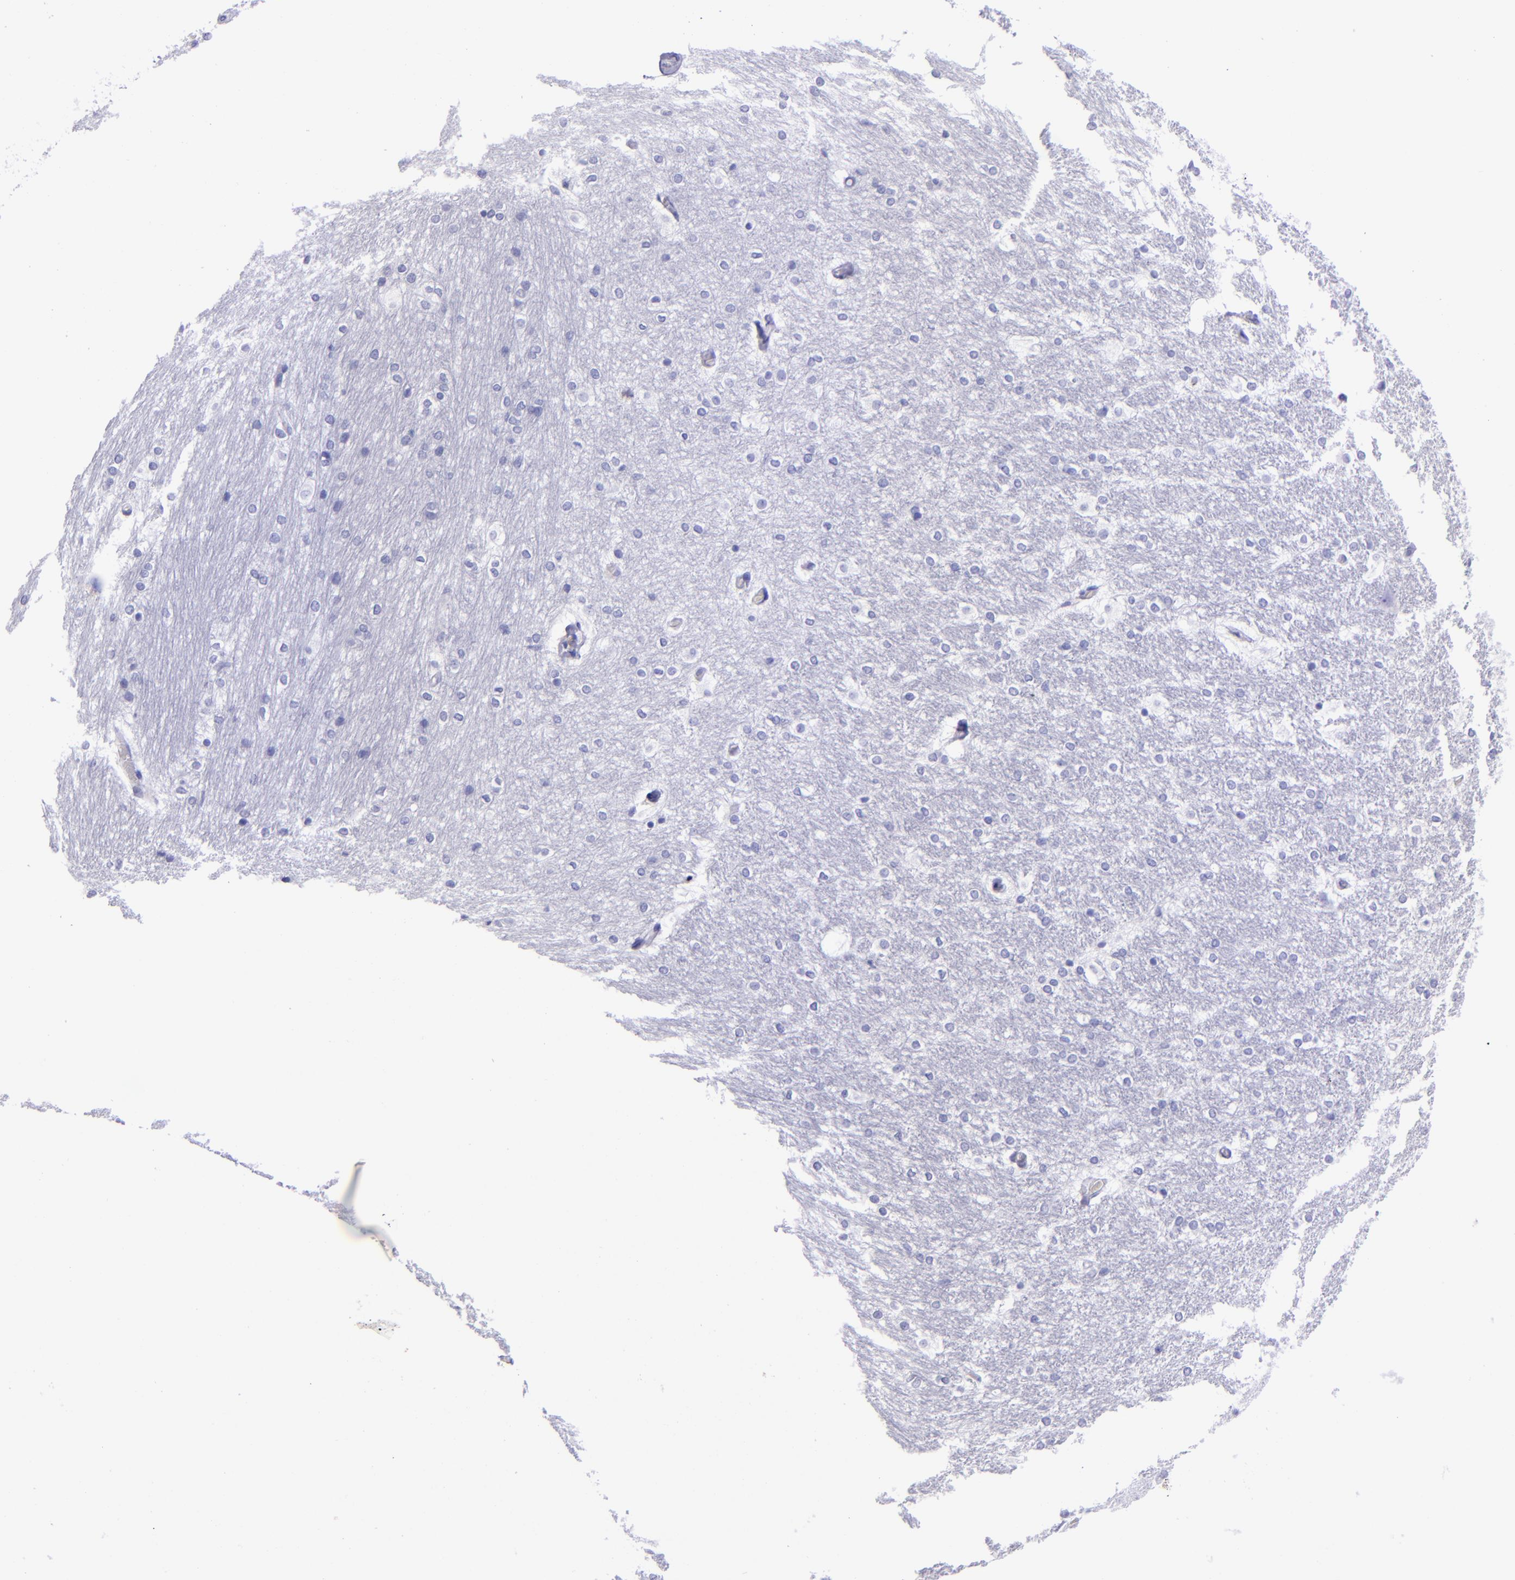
{"staining": {"intensity": "negative", "quantity": "none", "location": "none"}, "tissue": "hippocampus", "cell_type": "Glial cells", "image_type": "normal", "snomed": [{"axis": "morphology", "description": "Normal tissue, NOS"}, {"axis": "topography", "description": "Hippocampus"}], "caption": "Glial cells are negative for protein expression in unremarkable human hippocampus. The staining is performed using DAB (3,3'-diaminobenzidine) brown chromogen with nuclei counter-stained in using hematoxylin.", "gene": "TYRP1", "patient": {"sex": "female", "age": 19}}